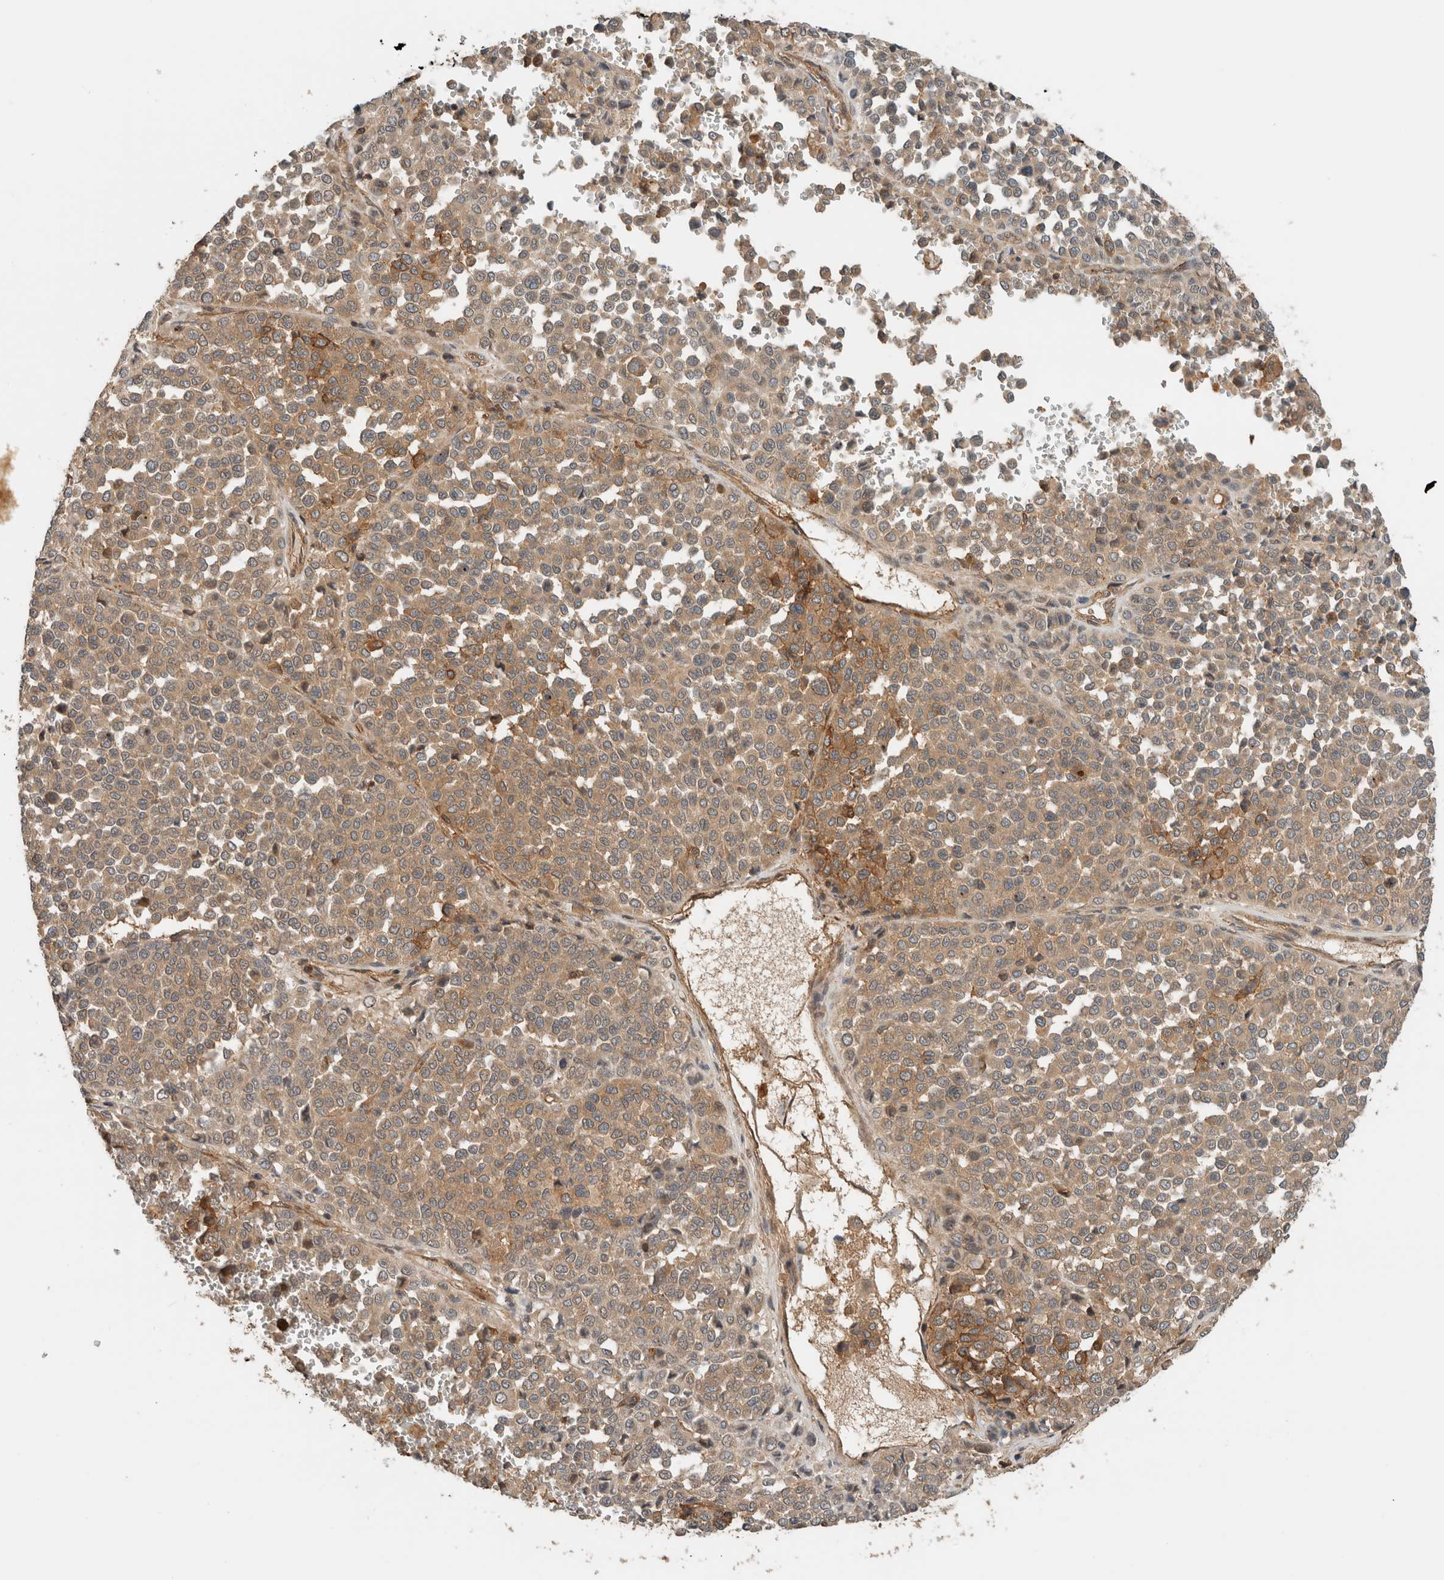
{"staining": {"intensity": "moderate", "quantity": ">75%", "location": "cytoplasmic/membranous"}, "tissue": "melanoma", "cell_type": "Tumor cells", "image_type": "cancer", "snomed": [{"axis": "morphology", "description": "Malignant melanoma, Metastatic site"}, {"axis": "topography", "description": "Pancreas"}], "caption": "Immunohistochemical staining of human melanoma displays medium levels of moderate cytoplasmic/membranous protein expression in about >75% of tumor cells. (DAB = brown stain, brightfield microscopy at high magnification).", "gene": "PFDN4", "patient": {"sex": "female", "age": 30}}